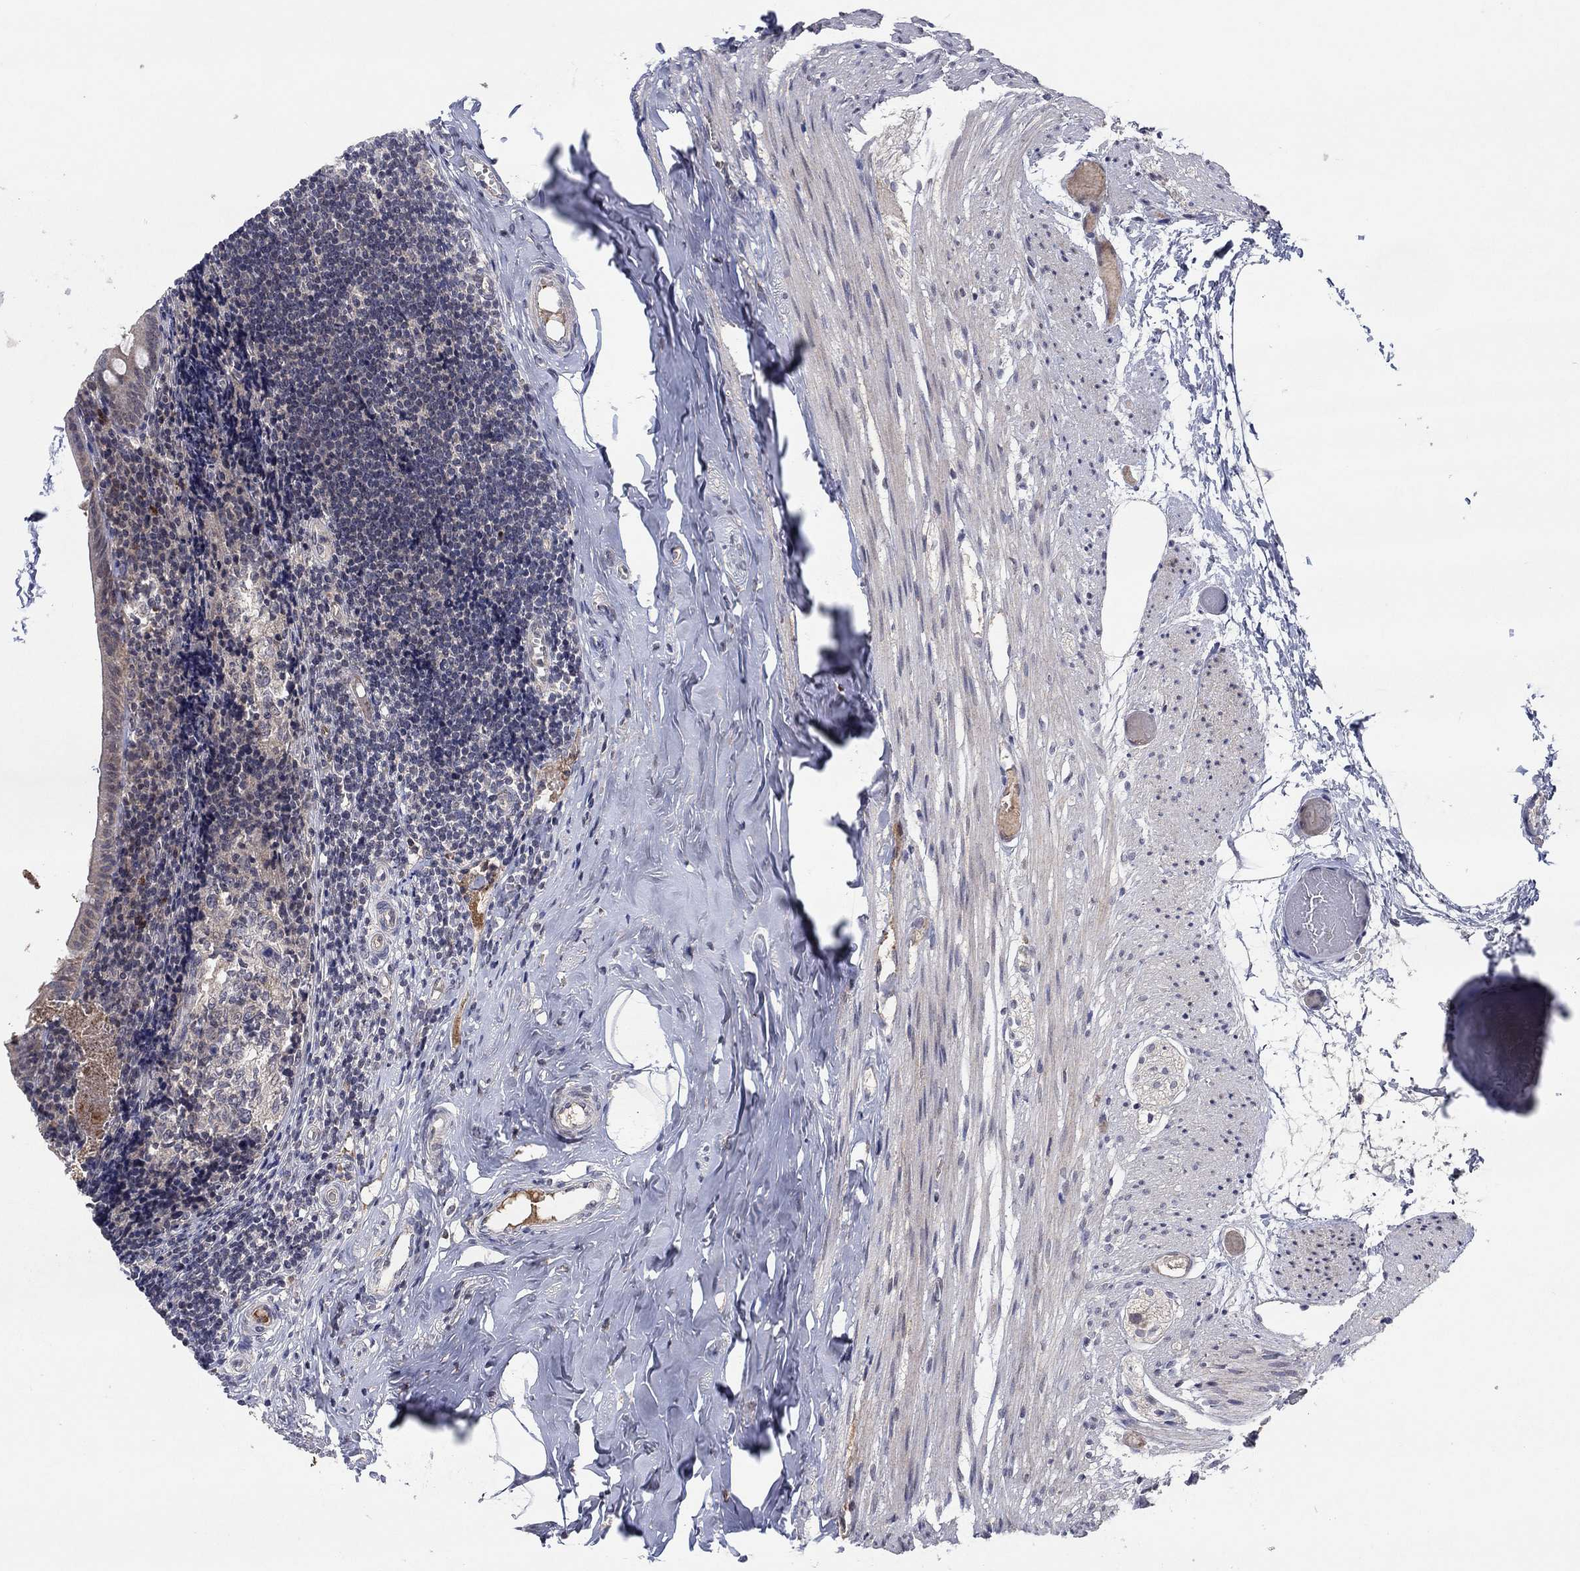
{"staining": {"intensity": "weak", "quantity": "25%-75%", "location": "cytoplasmic/membranous"}, "tissue": "appendix", "cell_type": "Glandular cells", "image_type": "normal", "snomed": [{"axis": "morphology", "description": "Normal tissue, NOS"}, {"axis": "topography", "description": "Appendix"}], "caption": "Brown immunohistochemical staining in benign human appendix demonstrates weak cytoplasmic/membranous staining in about 25%-75% of glandular cells.", "gene": "IL4", "patient": {"sex": "female", "age": 23}}